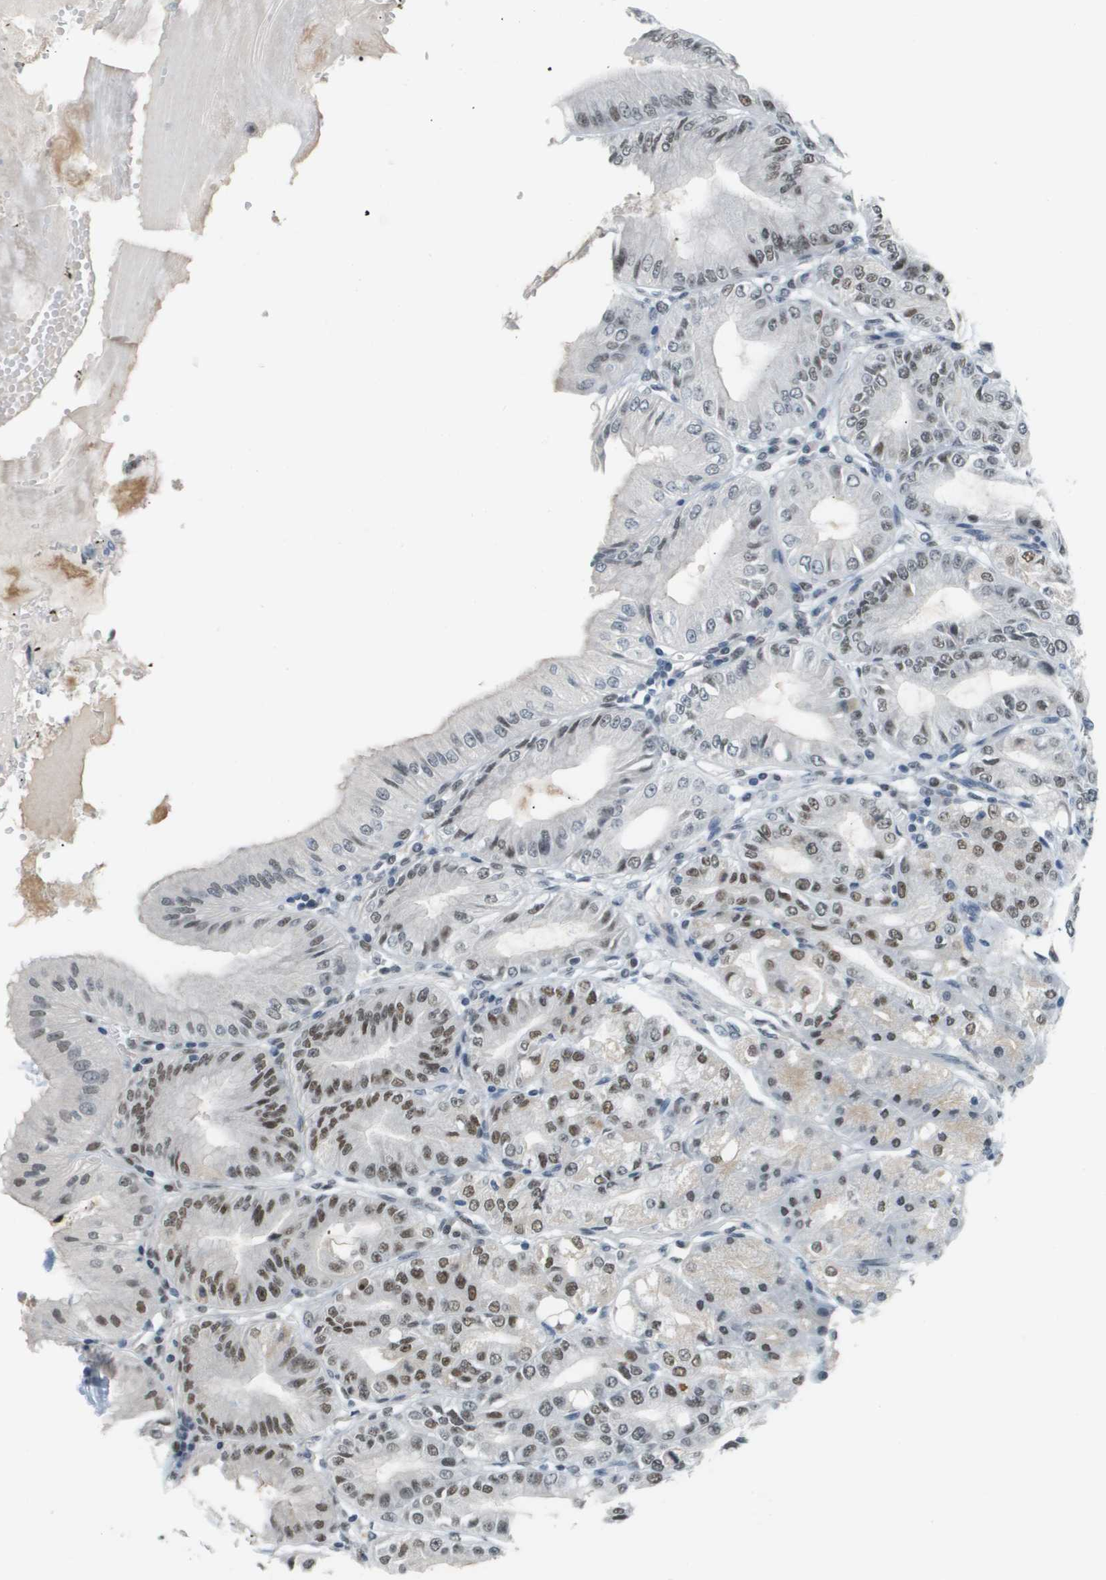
{"staining": {"intensity": "moderate", "quantity": "25%-75%", "location": "nuclear"}, "tissue": "stomach", "cell_type": "Glandular cells", "image_type": "normal", "snomed": [{"axis": "morphology", "description": "Normal tissue, NOS"}, {"axis": "topography", "description": "Stomach, lower"}], "caption": "IHC of benign stomach reveals medium levels of moderate nuclear positivity in approximately 25%-75% of glandular cells.", "gene": "CBX5", "patient": {"sex": "male", "age": 71}}